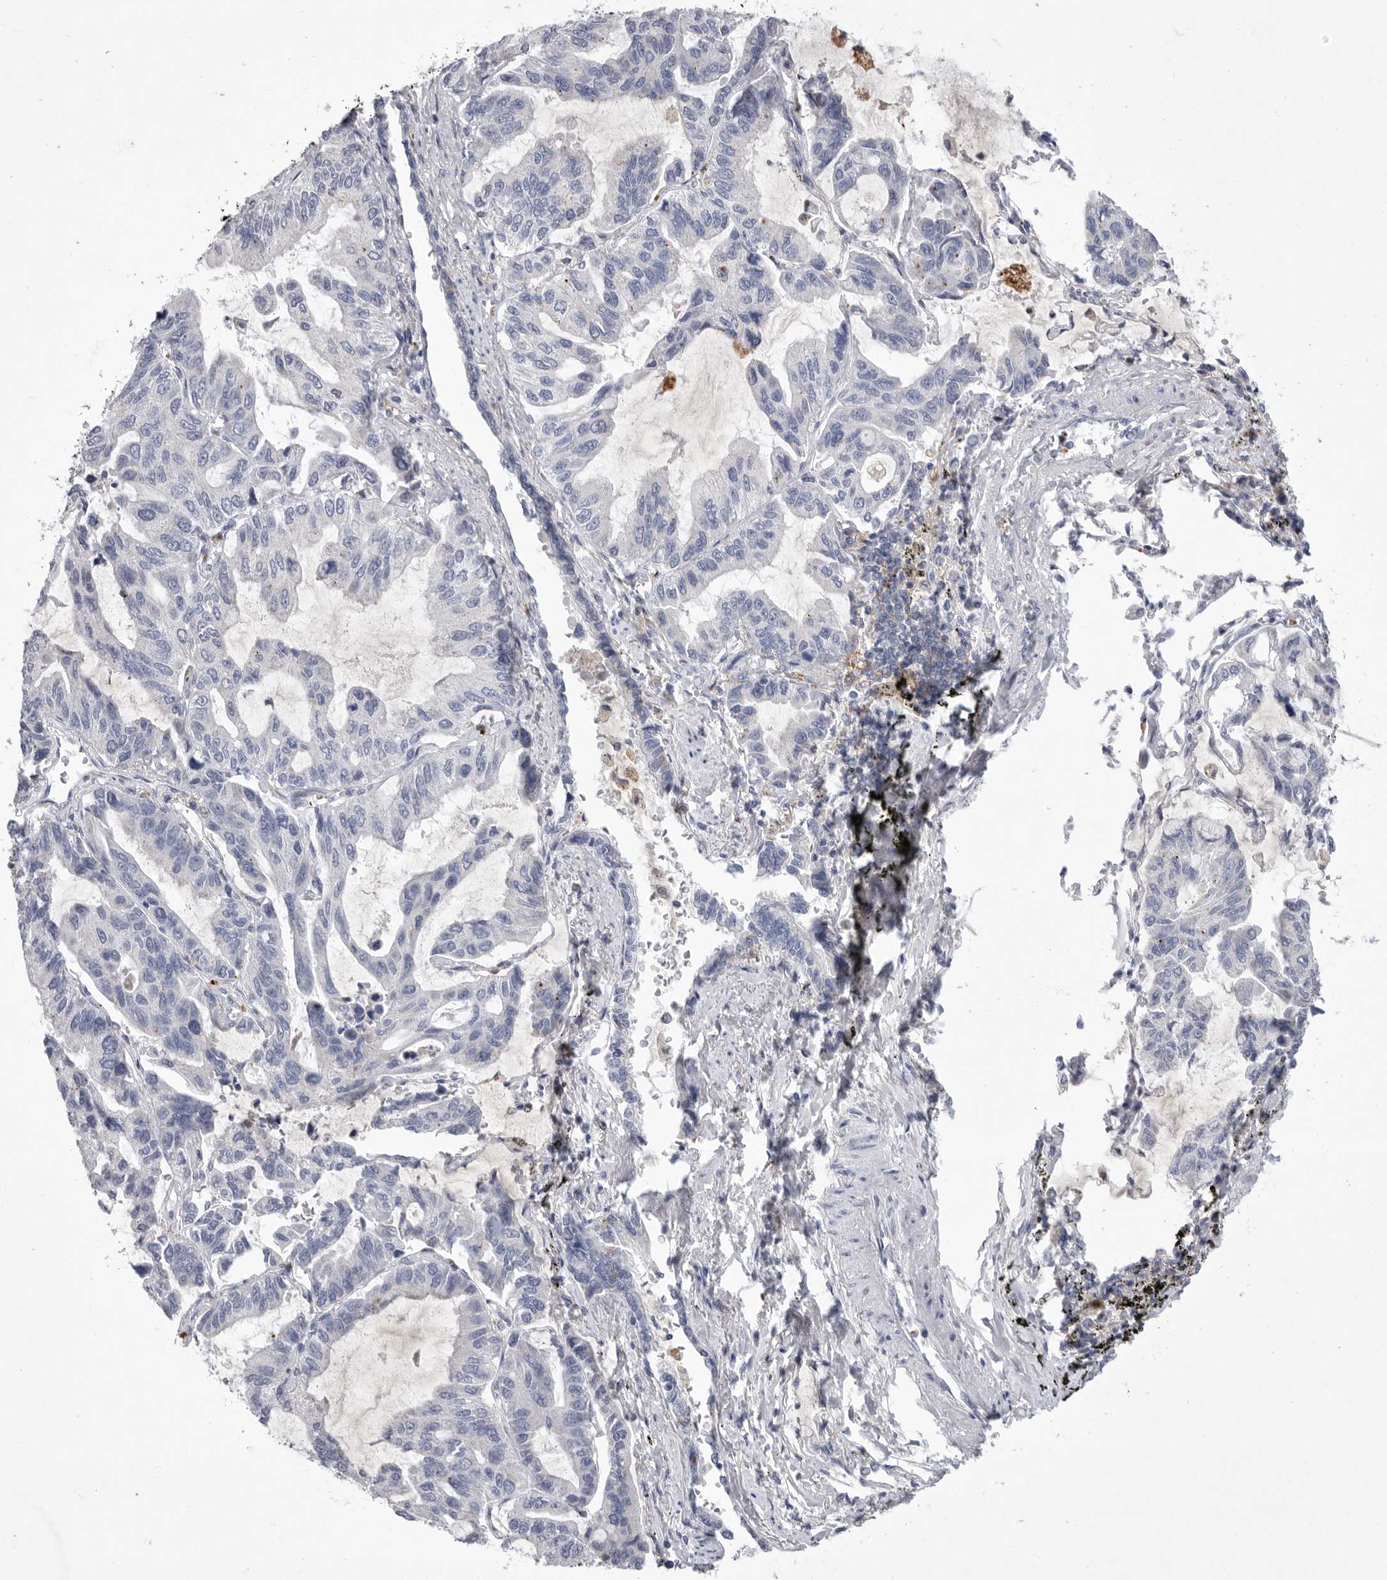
{"staining": {"intensity": "negative", "quantity": "none", "location": "none"}, "tissue": "lung cancer", "cell_type": "Tumor cells", "image_type": "cancer", "snomed": [{"axis": "morphology", "description": "Adenocarcinoma, NOS"}, {"axis": "topography", "description": "Lung"}], "caption": "A micrograph of lung cancer (adenocarcinoma) stained for a protein displays no brown staining in tumor cells.", "gene": "SIGLEC10", "patient": {"sex": "male", "age": 64}}